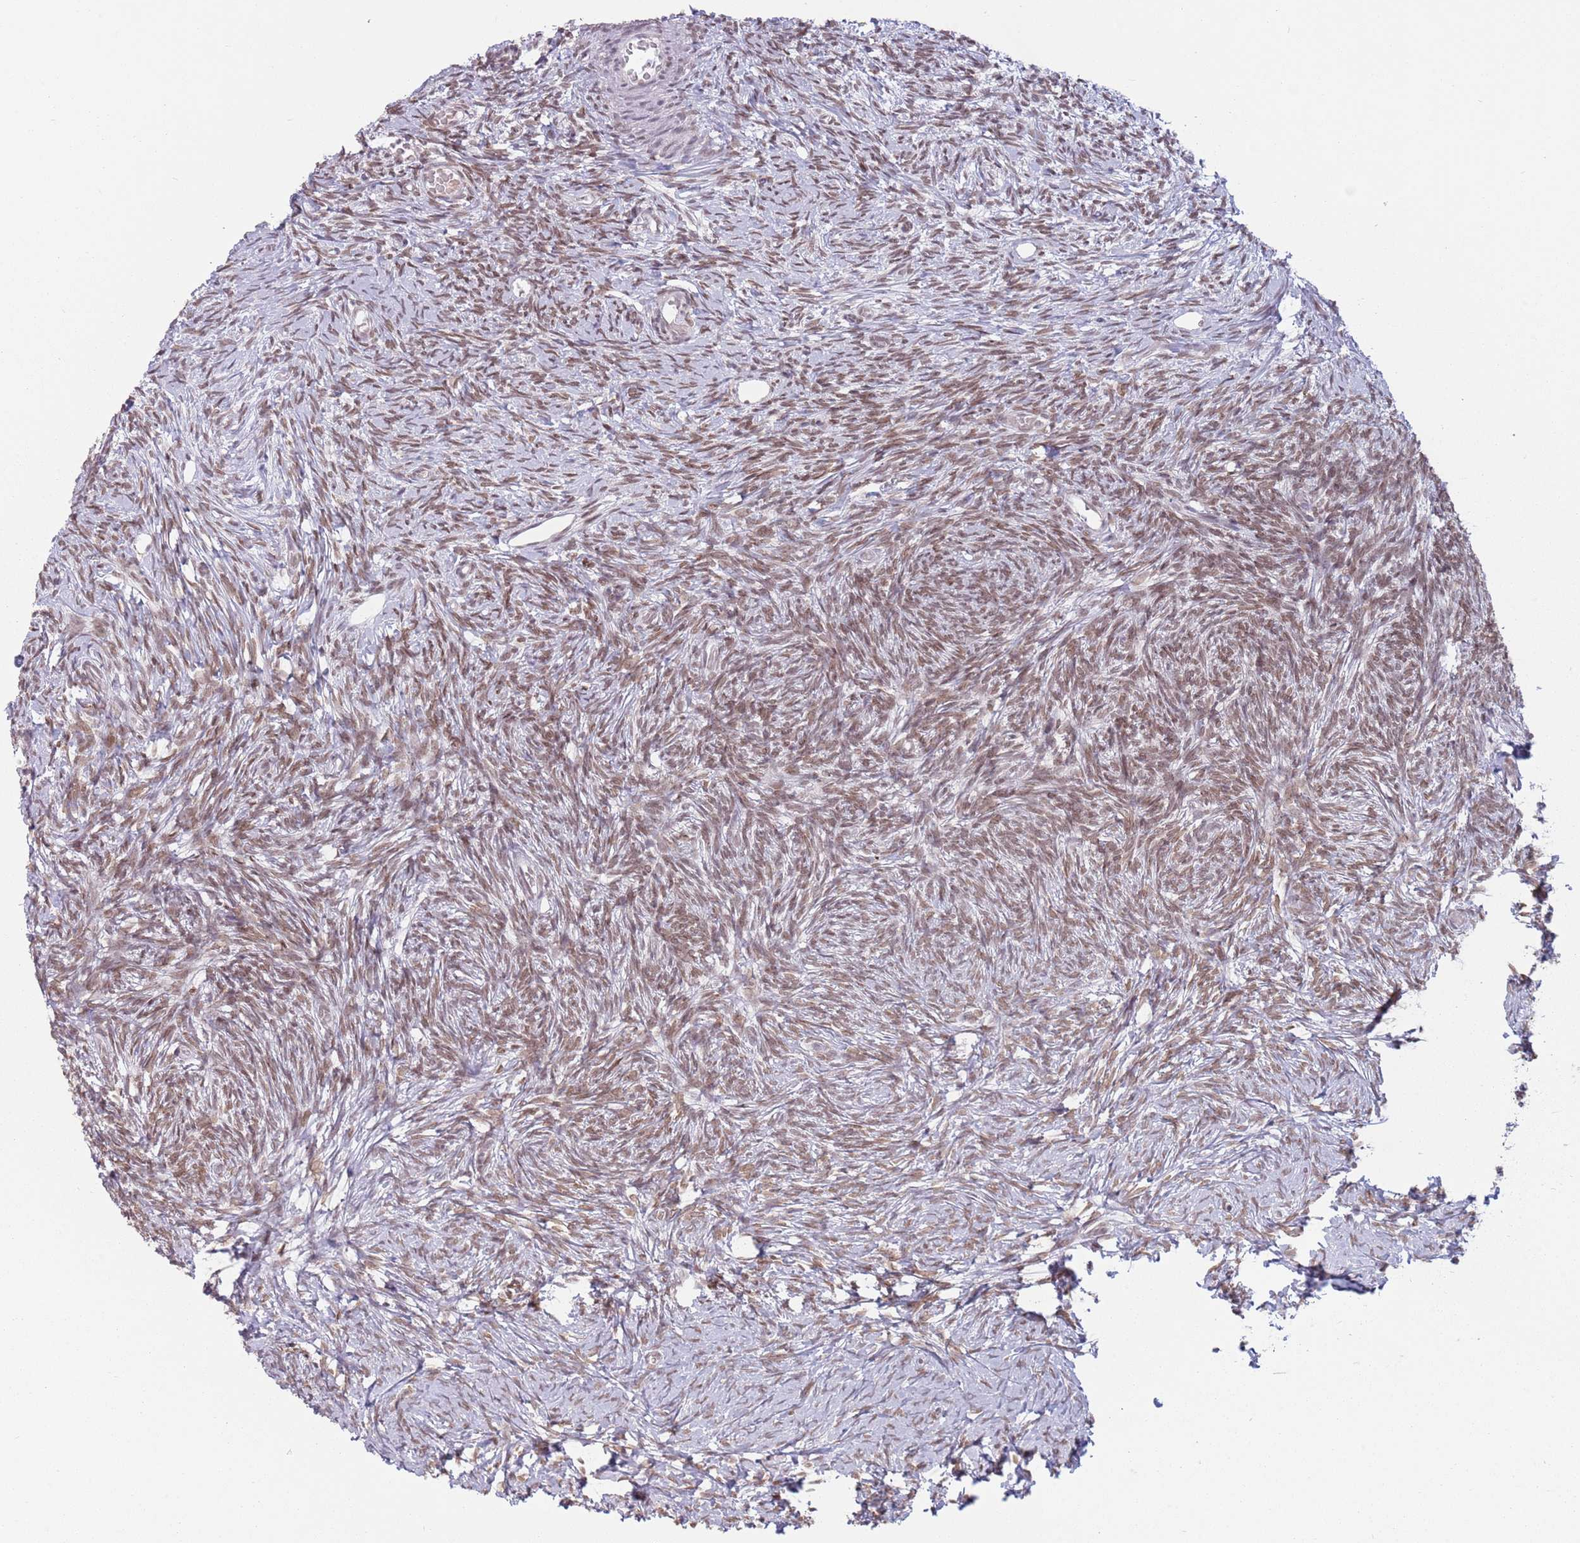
{"staining": {"intensity": "moderate", "quantity": "25%-75%", "location": "nuclear"}, "tissue": "ovary", "cell_type": "Ovarian stroma cells", "image_type": "normal", "snomed": [{"axis": "morphology", "description": "Normal tissue, NOS"}, {"axis": "topography", "description": "Ovary"}], "caption": "Immunohistochemistry of unremarkable ovary reveals medium levels of moderate nuclear staining in about 25%-75% of ovarian stroma cells. (Stains: DAB in brown, nuclei in blue, Microscopy: brightfield microscopy at high magnification).", "gene": "ZNF574", "patient": {"sex": "female", "age": 39}}